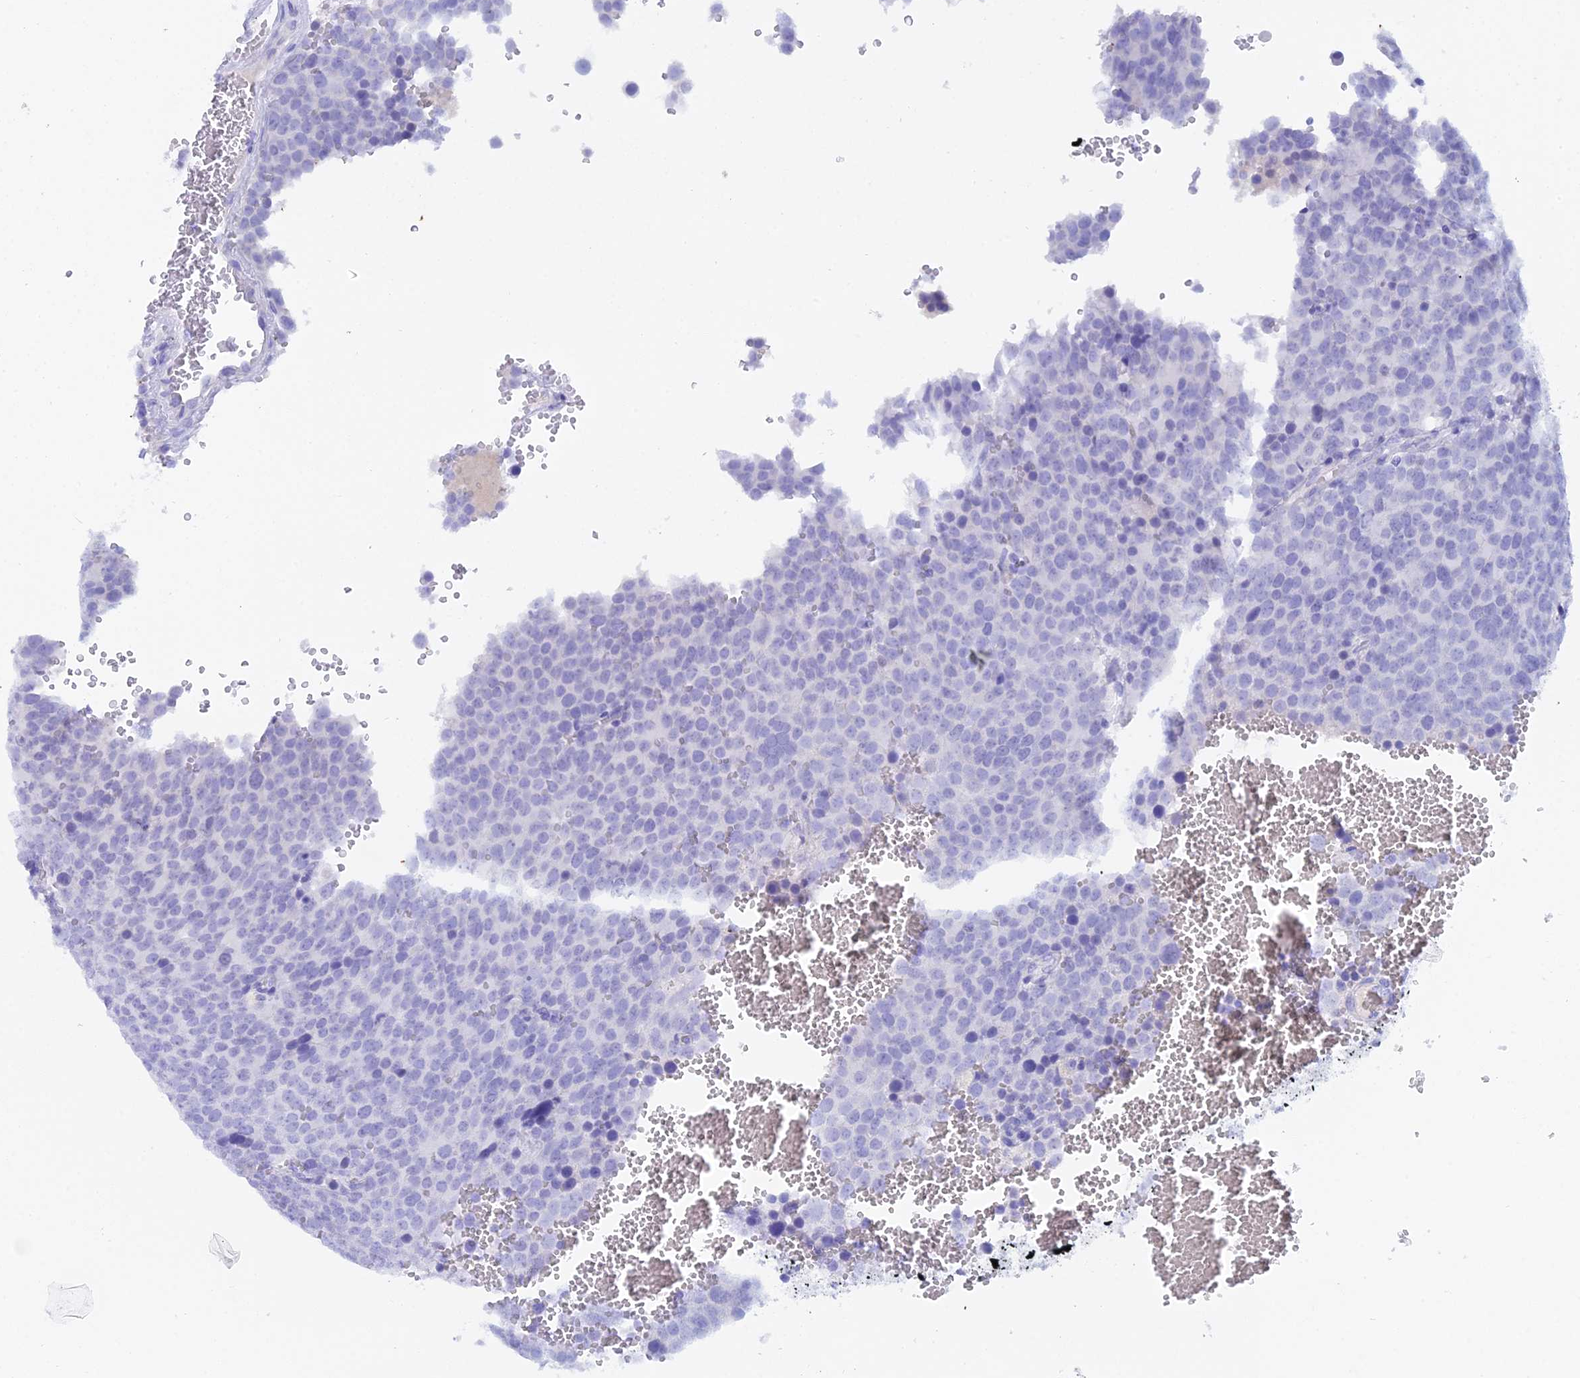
{"staining": {"intensity": "negative", "quantity": "none", "location": "none"}, "tissue": "testis cancer", "cell_type": "Tumor cells", "image_type": "cancer", "snomed": [{"axis": "morphology", "description": "Seminoma, NOS"}, {"axis": "topography", "description": "Testis"}], "caption": "Tumor cells show no significant expression in testis seminoma.", "gene": "REG1A", "patient": {"sex": "male", "age": 71}}